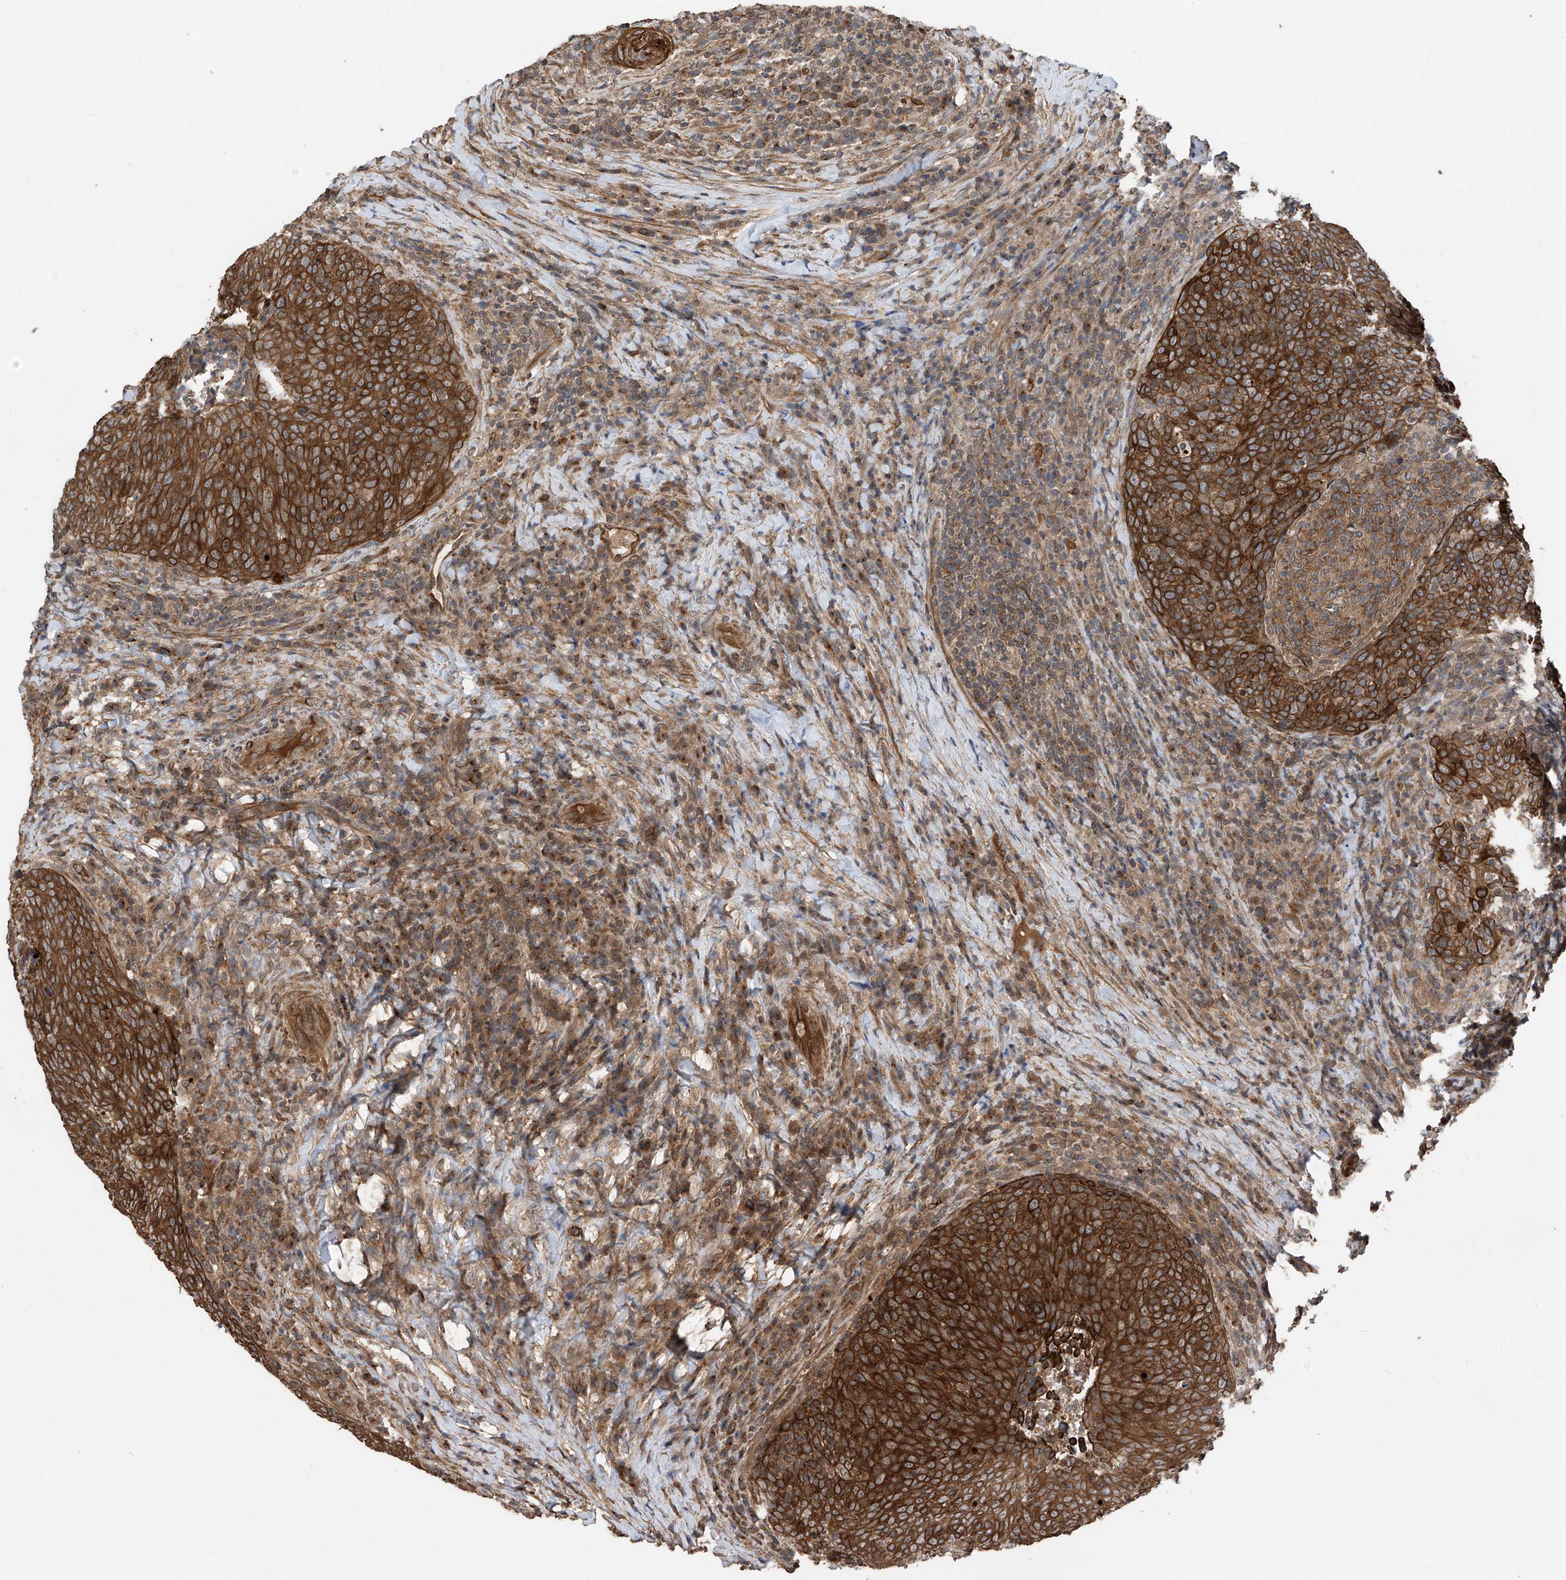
{"staining": {"intensity": "strong", "quantity": ">75%", "location": "cytoplasmic/membranous"}, "tissue": "head and neck cancer", "cell_type": "Tumor cells", "image_type": "cancer", "snomed": [{"axis": "morphology", "description": "Squamous cell carcinoma, NOS"}, {"axis": "morphology", "description": "Squamous cell carcinoma, metastatic, NOS"}, {"axis": "topography", "description": "Lymph node"}, {"axis": "topography", "description": "Head-Neck"}], "caption": "Tumor cells show strong cytoplasmic/membranous positivity in approximately >75% of cells in head and neck cancer (squamous cell carcinoma). Ihc stains the protein in brown and the nuclei are stained blue.", "gene": "RPAIN", "patient": {"sex": "male", "age": 62}}